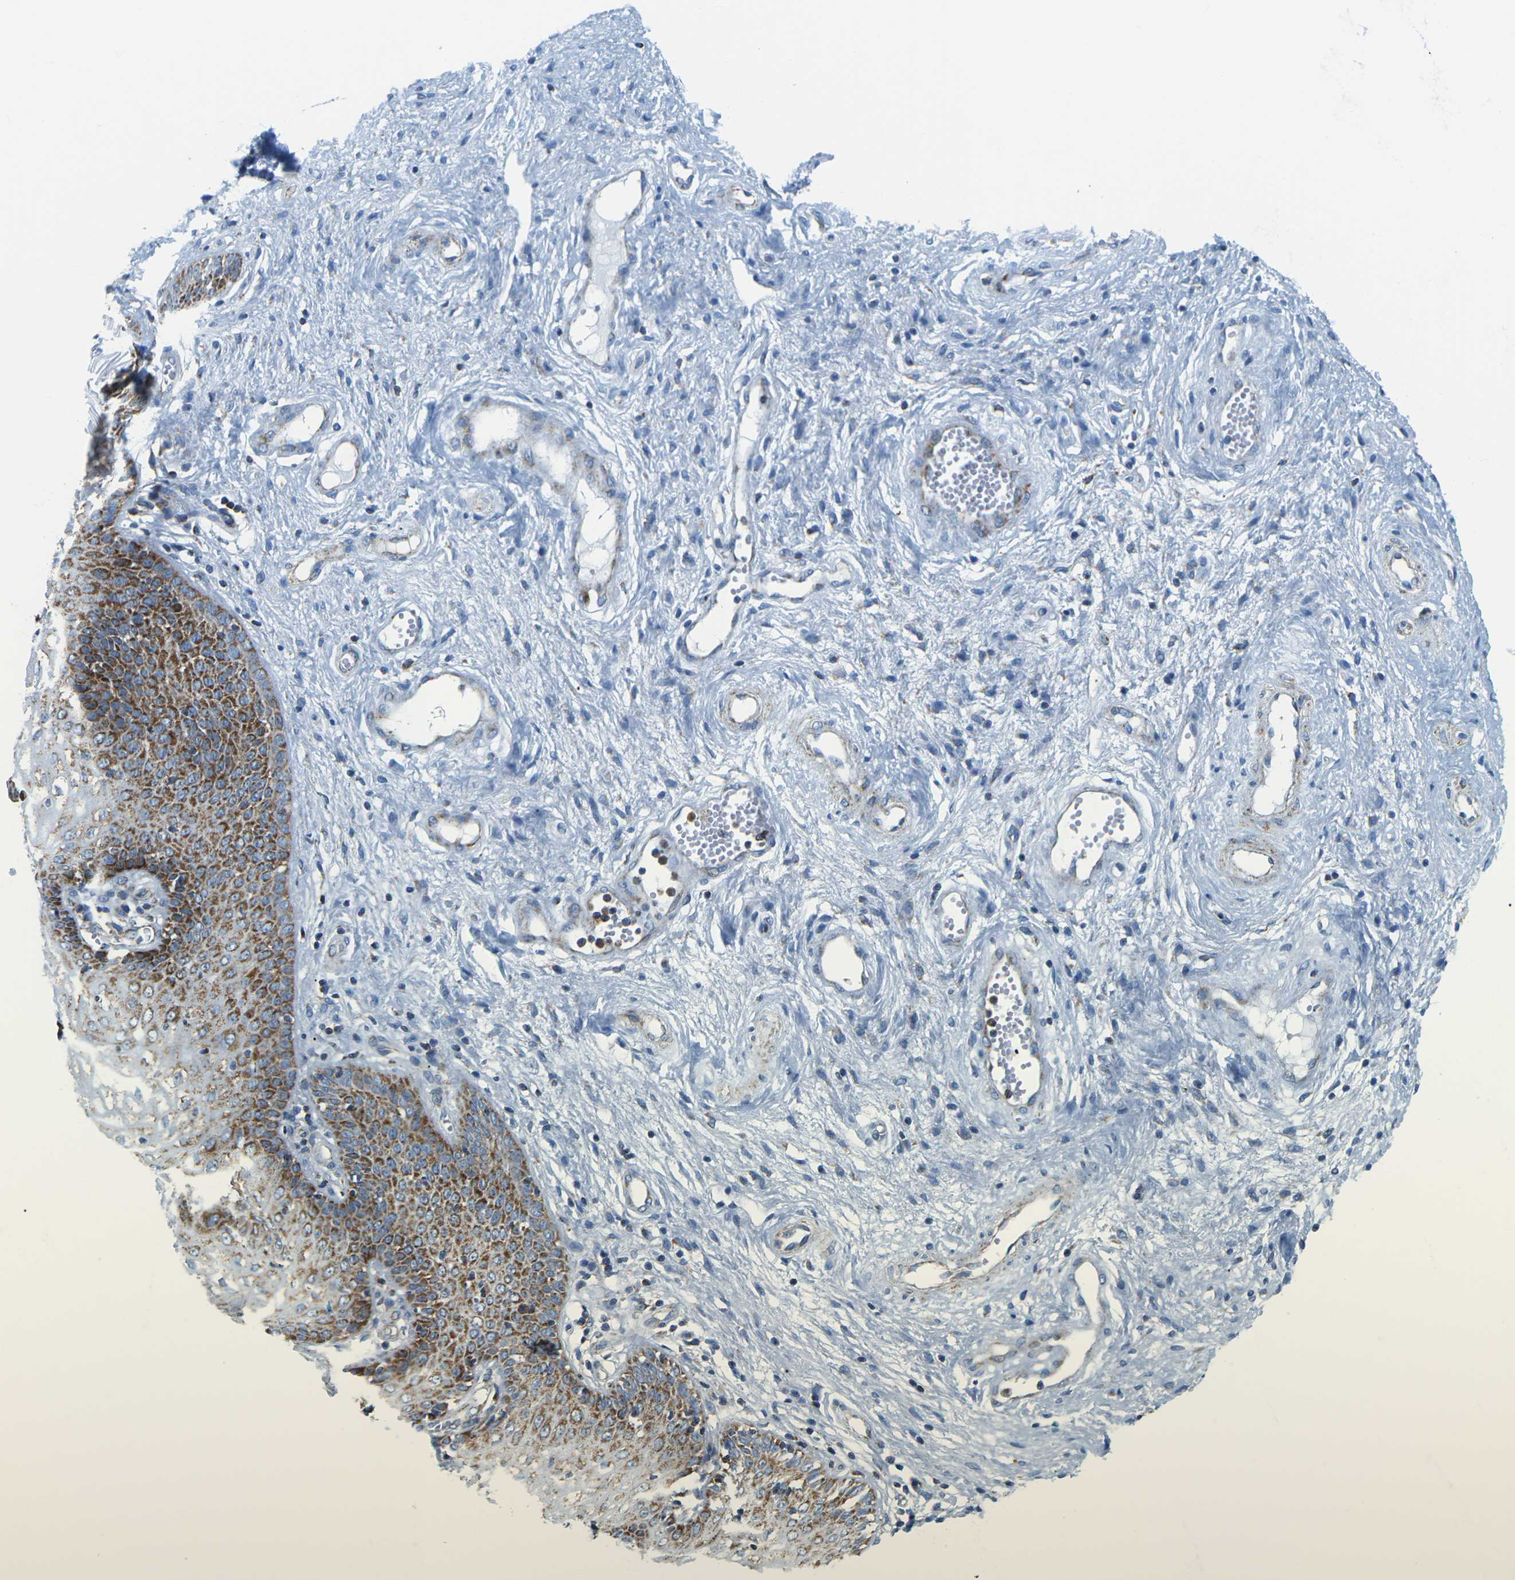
{"staining": {"intensity": "moderate", "quantity": "25%-75%", "location": "cytoplasmic/membranous"}, "tissue": "vagina", "cell_type": "Squamous epithelial cells", "image_type": "normal", "snomed": [{"axis": "morphology", "description": "Normal tissue, NOS"}, {"axis": "topography", "description": "Vagina"}], "caption": "Moderate cytoplasmic/membranous protein staining is appreciated in approximately 25%-75% of squamous epithelial cells in vagina. (Stains: DAB (3,3'-diaminobenzidine) in brown, nuclei in blue, Microscopy: brightfield microscopy at high magnification).", "gene": "COX6C", "patient": {"sex": "female", "age": 34}}